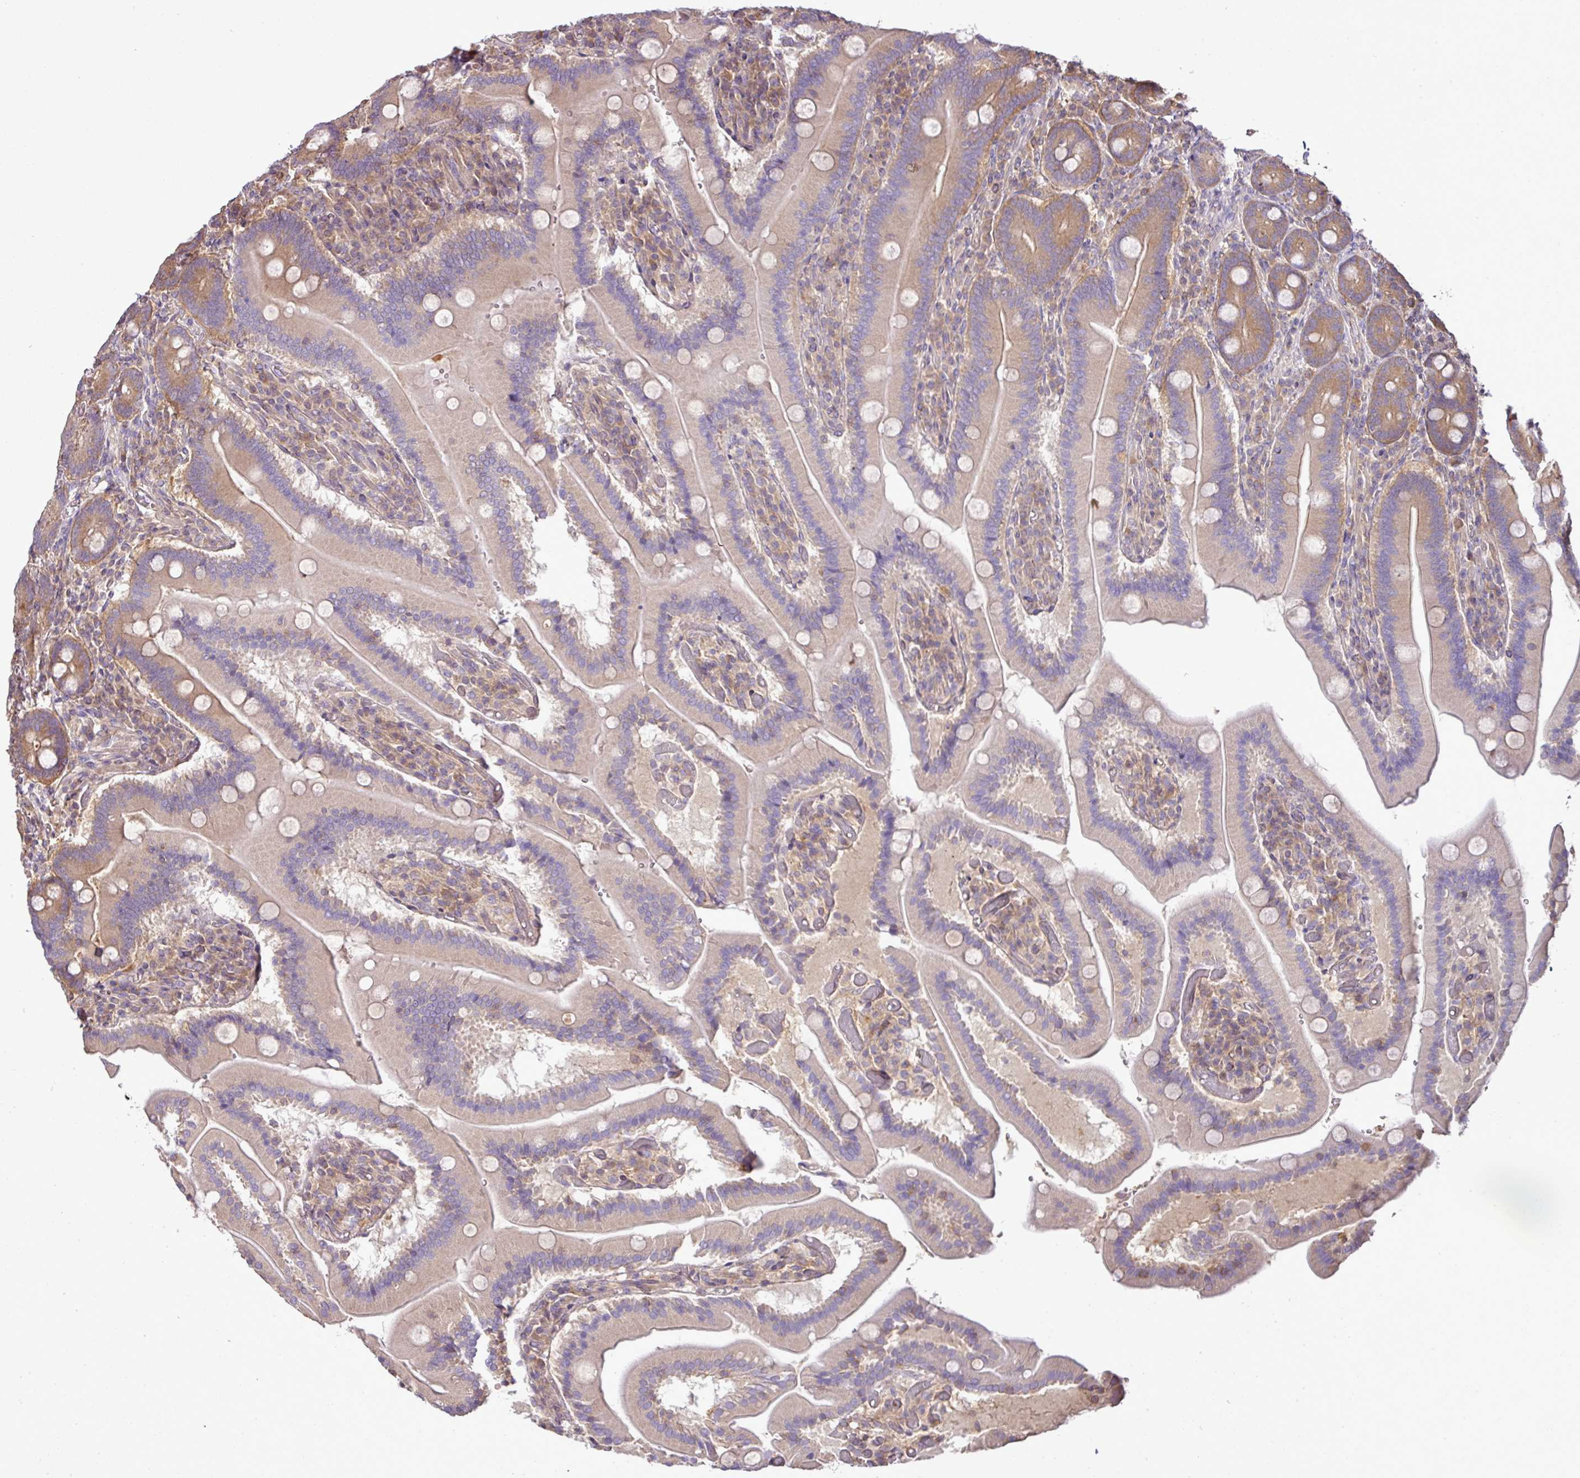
{"staining": {"intensity": "moderate", "quantity": "<25%", "location": "cytoplasmic/membranous"}, "tissue": "duodenum", "cell_type": "Glandular cells", "image_type": "normal", "snomed": [{"axis": "morphology", "description": "Normal tissue, NOS"}, {"axis": "topography", "description": "Duodenum"}], "caption": "Immunohistochemical staining of normal human duodenum demonstrates low levels of moderate cytoplasmic/membranous positivity in about <25% of glandular cells. The staining is performed using DAB (3,3'-diaminobenzidine) brown chromogen to label protein expression. The nuclei are counter-stained blue using hematoxylin.", "gene": "TMEM107", "patient": {"sex": "female", "age": 62}}